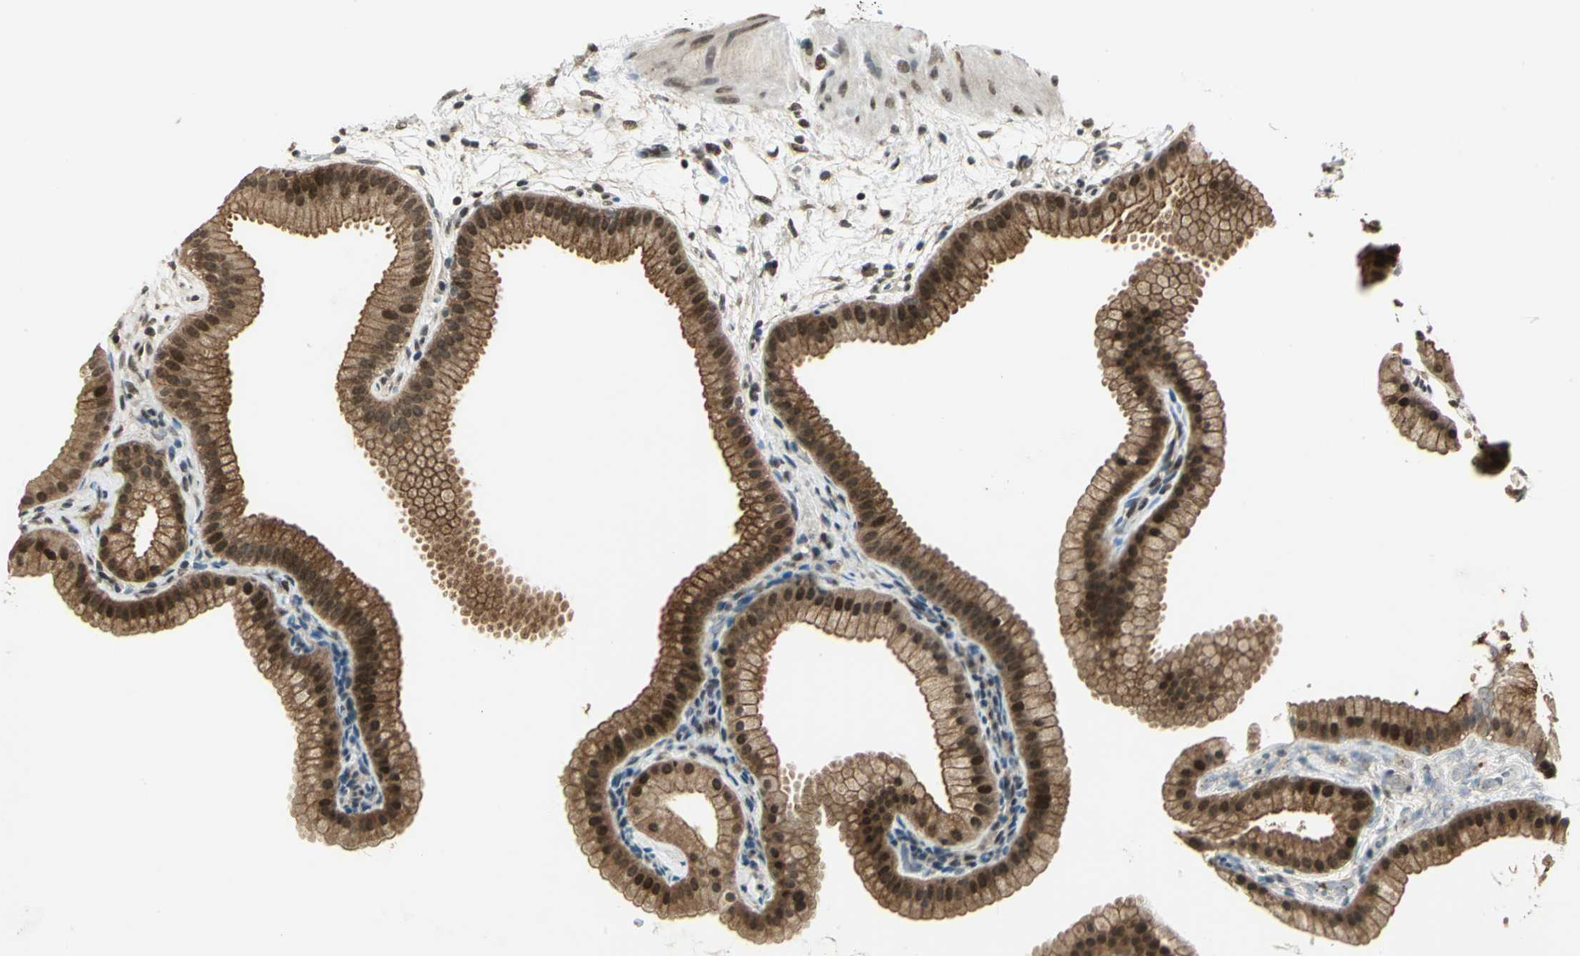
{"staining": {"intensity": "strong", "quantity": ">75%", "location": "cytoplasmic/membranous"}, "tissue": "gallbladder", "cell_type": "Glandular cells", "image_type": "normal", "snomed": [{"axis": "morphology", "description": "Normal tissue, NOS"}, {"axis": "topography", "description": "Gallbladder"}], "caption": "Strong cytoplasmic/membranous protein expression is identified in about >75% of glandular cells in gallbladder.", "gene": "RAD17", "patient": {"sex": "female", "age": 64}}